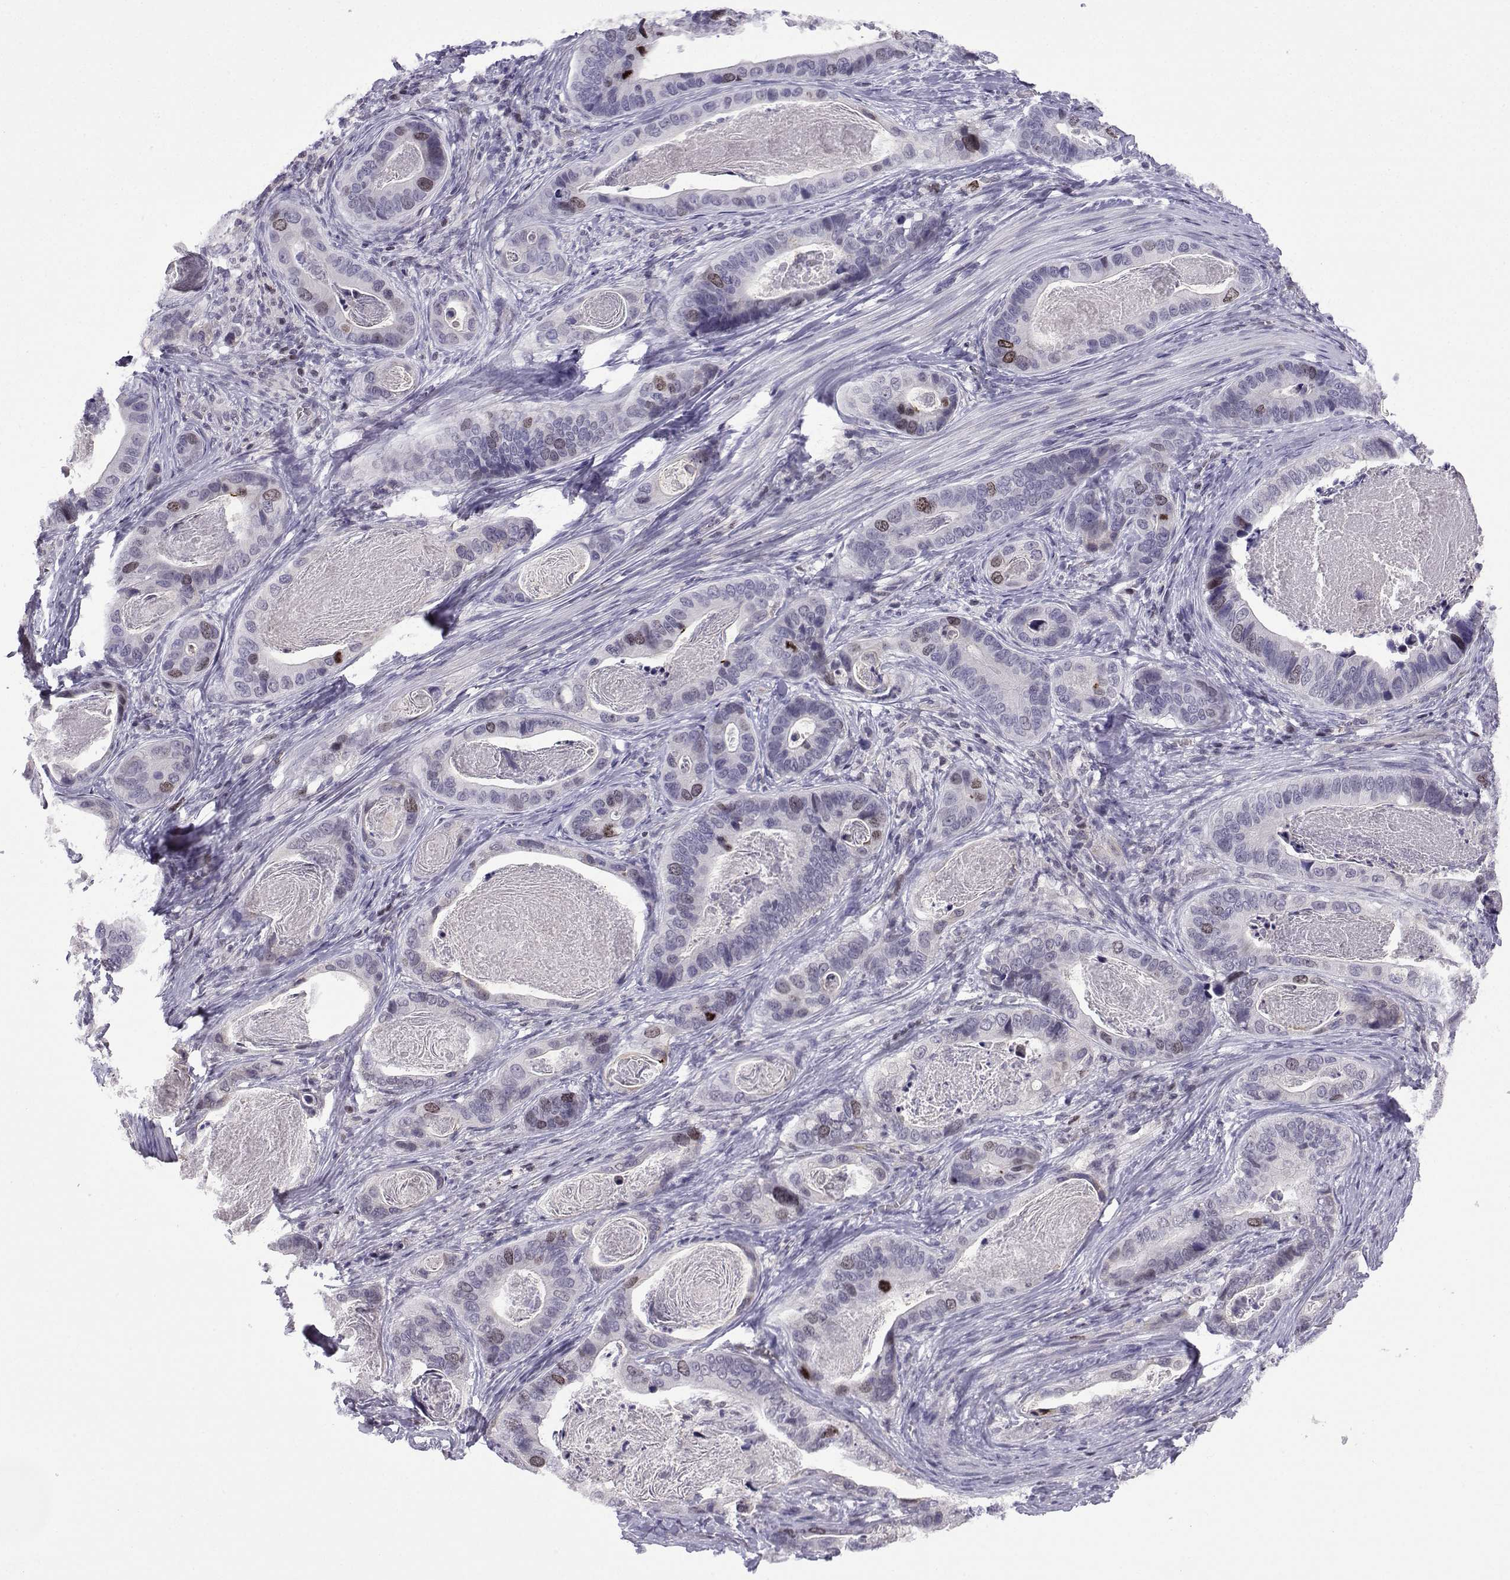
{"staining": {"intensity": "moderate", "quantity": "<25%", "location": "nuclear"}, "tissue": "stomach cancer", "cell_type": "Tumor cells", "image_type": "cancer", "snomed": [{"axis": "morphology", "description": "Adenocarcinoma, NOS"}, {"axis": "topography", "description": "Stomach"}], "caption": "Human adenocarcinoma (stomach) stained with a protein marker exhibits moderate staining in tumor cells.", "gene": "INCENP", "patient": {"sex": "male", "age": 84}}